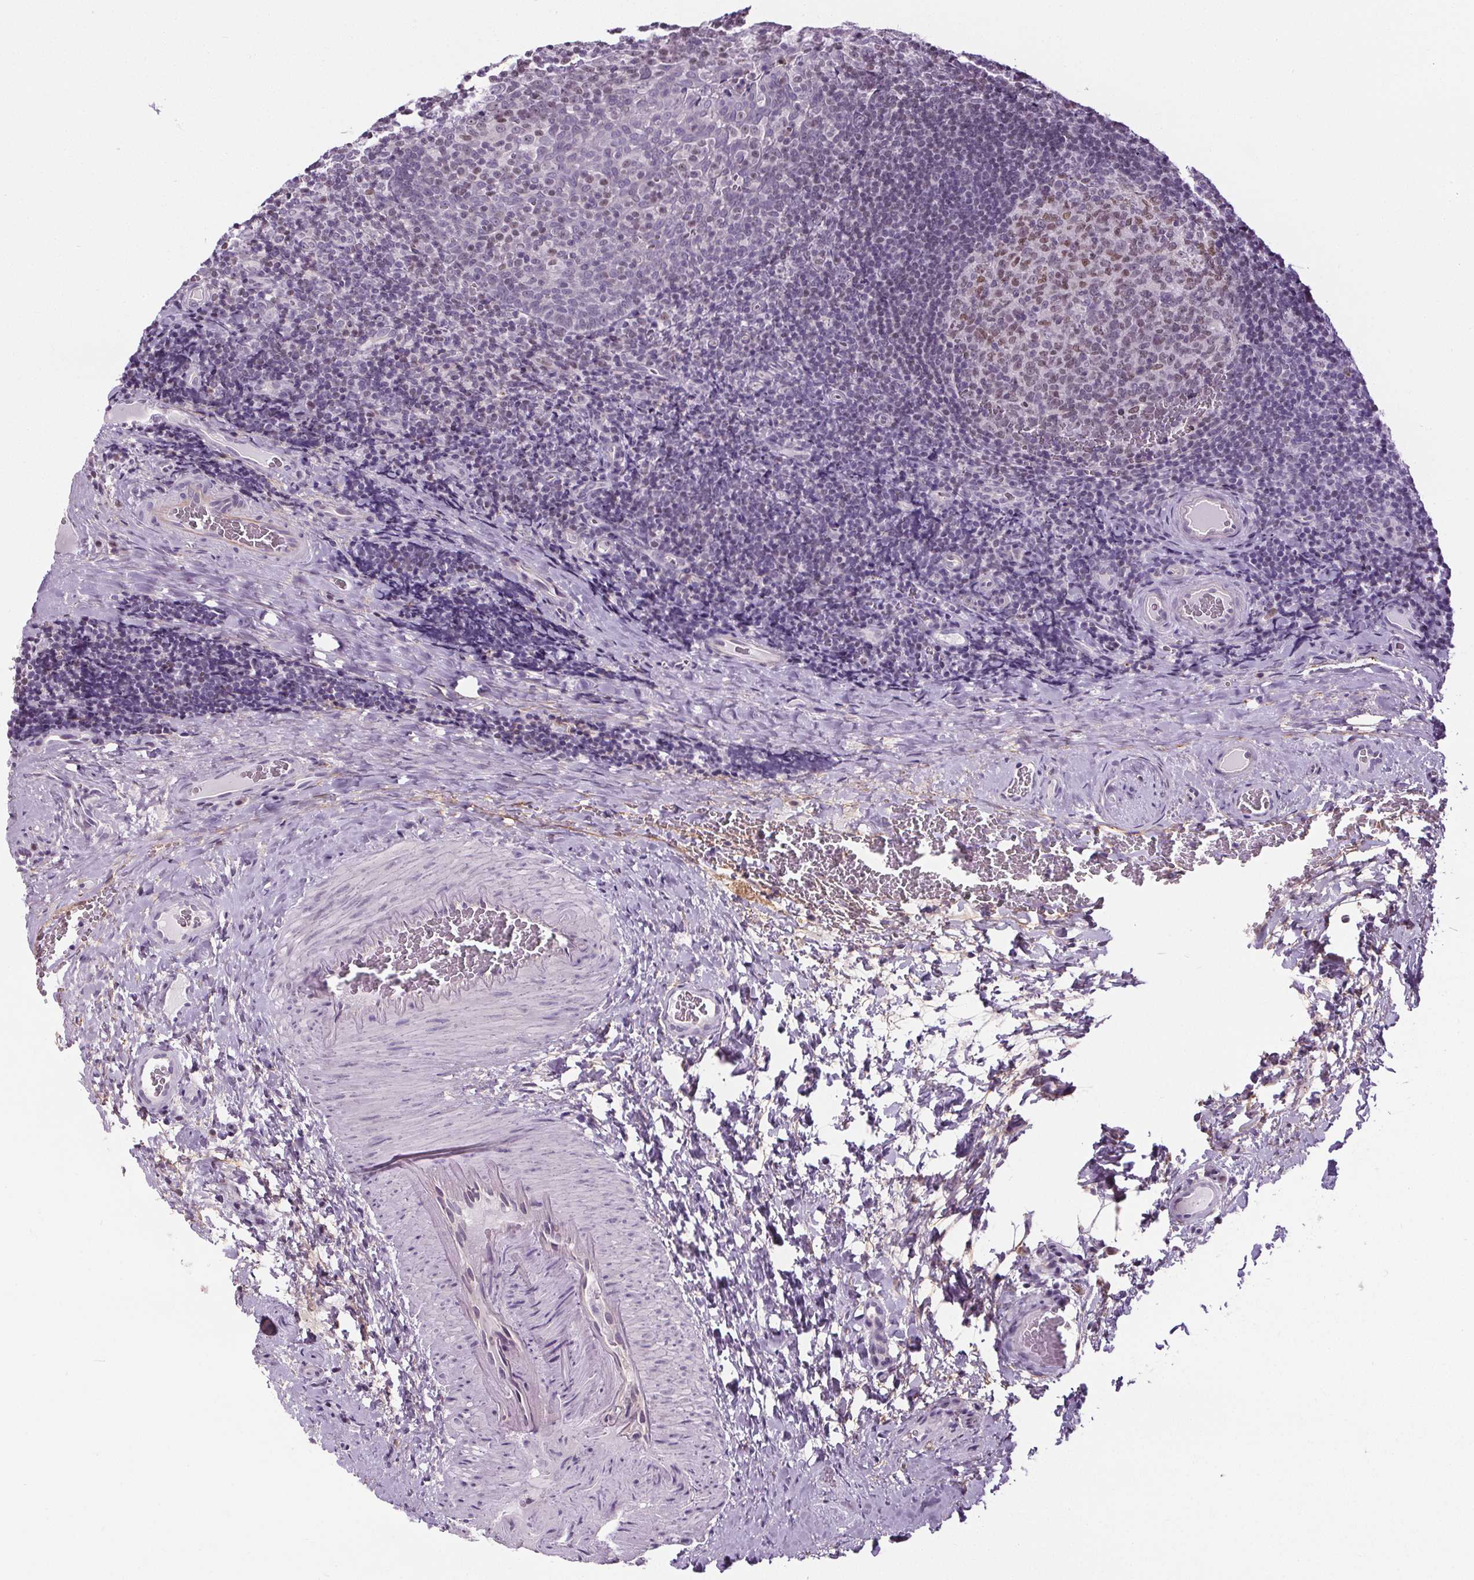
{"staining": {"intensity": "moderate", "quantity": "<25%", "location": "nuclear"}, "tissue": "tonsil", "cell_type": "Germinal center cells", "image_type": "normal", "snomed": [{"axis": "morphology", "description": "Normal tissue, NOS"}, {"axis": "morphology", "description": "Inflammation, NOS"}, {"axis": "topography", "description": "Tonsil"}], "caption": "The immunohistochemical stain labels moderate nuclear positivity in germinal center cells of normal tonsil. (DAB IHC with brightfield microscopy, high magnification).", "gene": "TMEM240", "patient": {"sex": "female", "age": 31}}